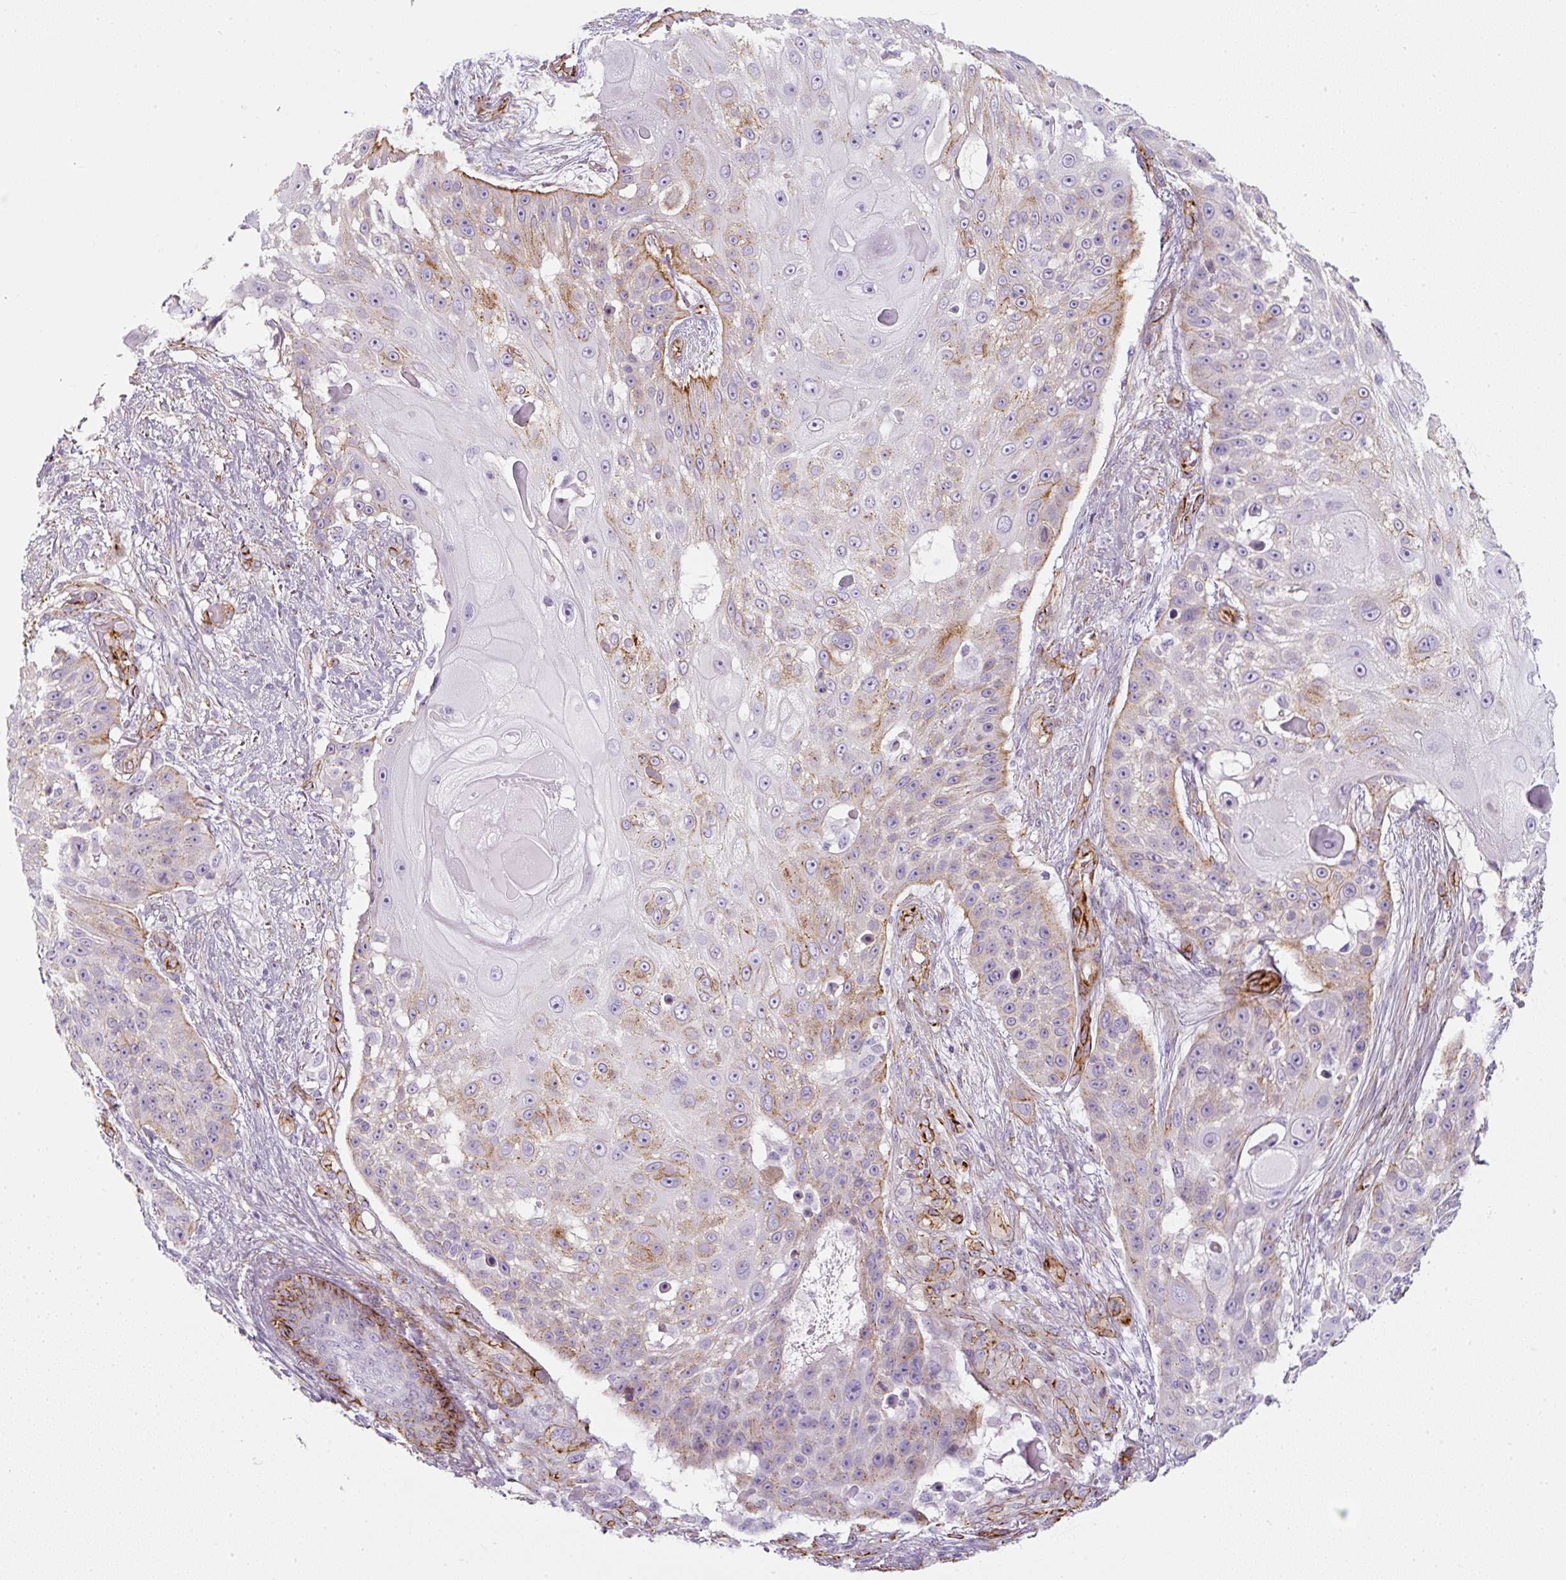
{"staining": {"intensity": "weak", "quantity": "<25%", "location": "cytoplasmic/membranous"}, "tissue": "skin cancer", "cell_type": "Tumor cells", "image_type": "cancer", "snomed": [{"axis": "morphology", "description": "Squamous cell carcinoma, NOS"}, {"axis": "topography", "description": "Skin"}], "caption": "DAB immunohistochemical staining of skin squamous cell carcinoma demonstrates no significant staining in tumor cells.", "gene": "CAVIN3", "patient": {"sex": "female", "age": 86}}